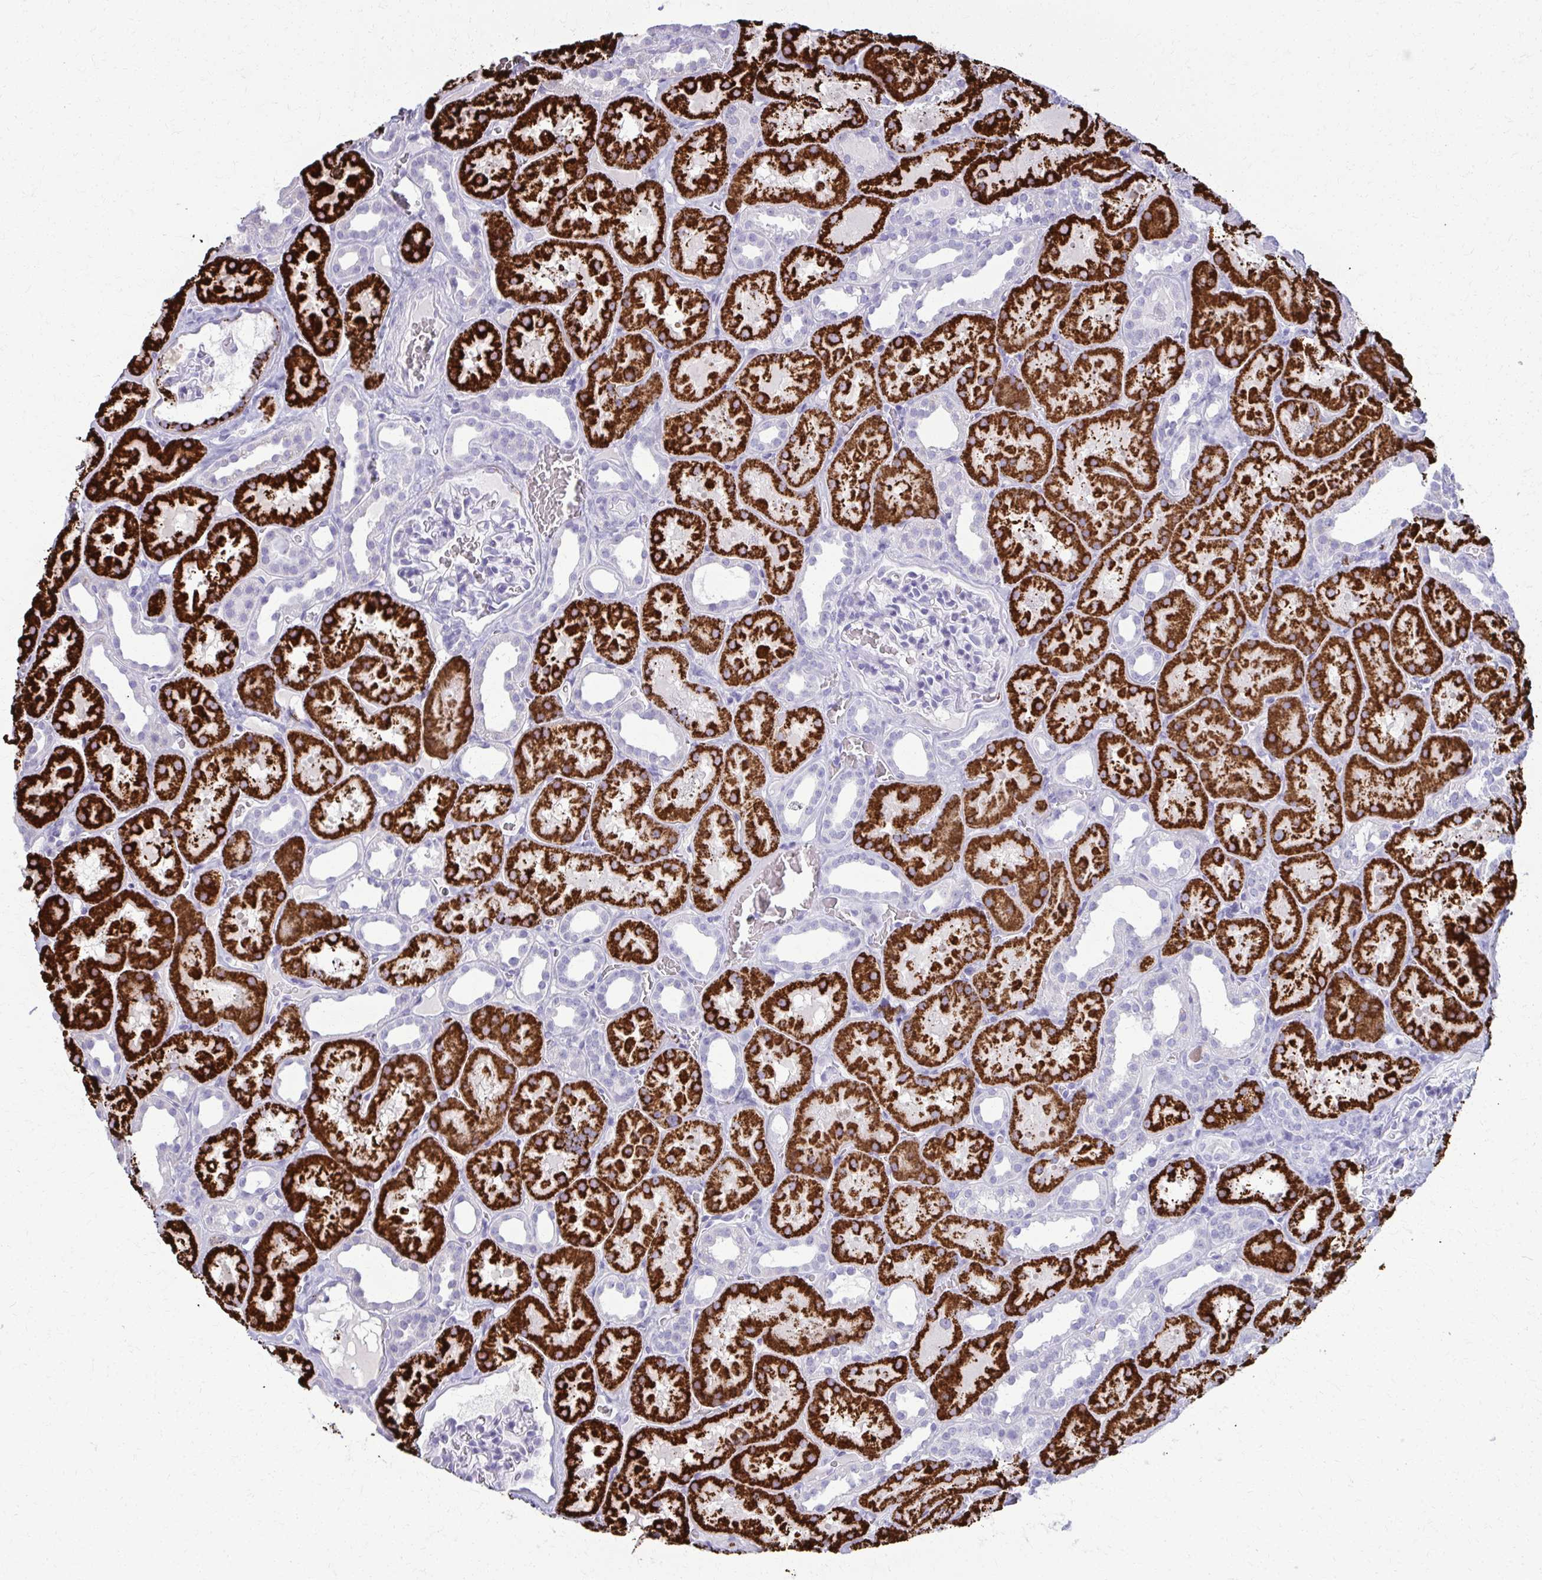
{"staining": {"intensity": "negative", "quantity": "none", "location": "none"}, "tissue": "kidney", "cell_type": "Cells in glomeruli", "image_type": "normal", "snomed": [{"axis": "morphology", "description": "Normal tissue, NOS"}, {"axis": "topography", "description": "Kidney"}], "caption": "Immunohistochemistry (IHC) image of unremarkable kidney stained for a protein (brown), which demonstrates no expression in cells in glomeruli.", "gene": "ACSM2A", "patient": {"sex": "female", "age": 41}}